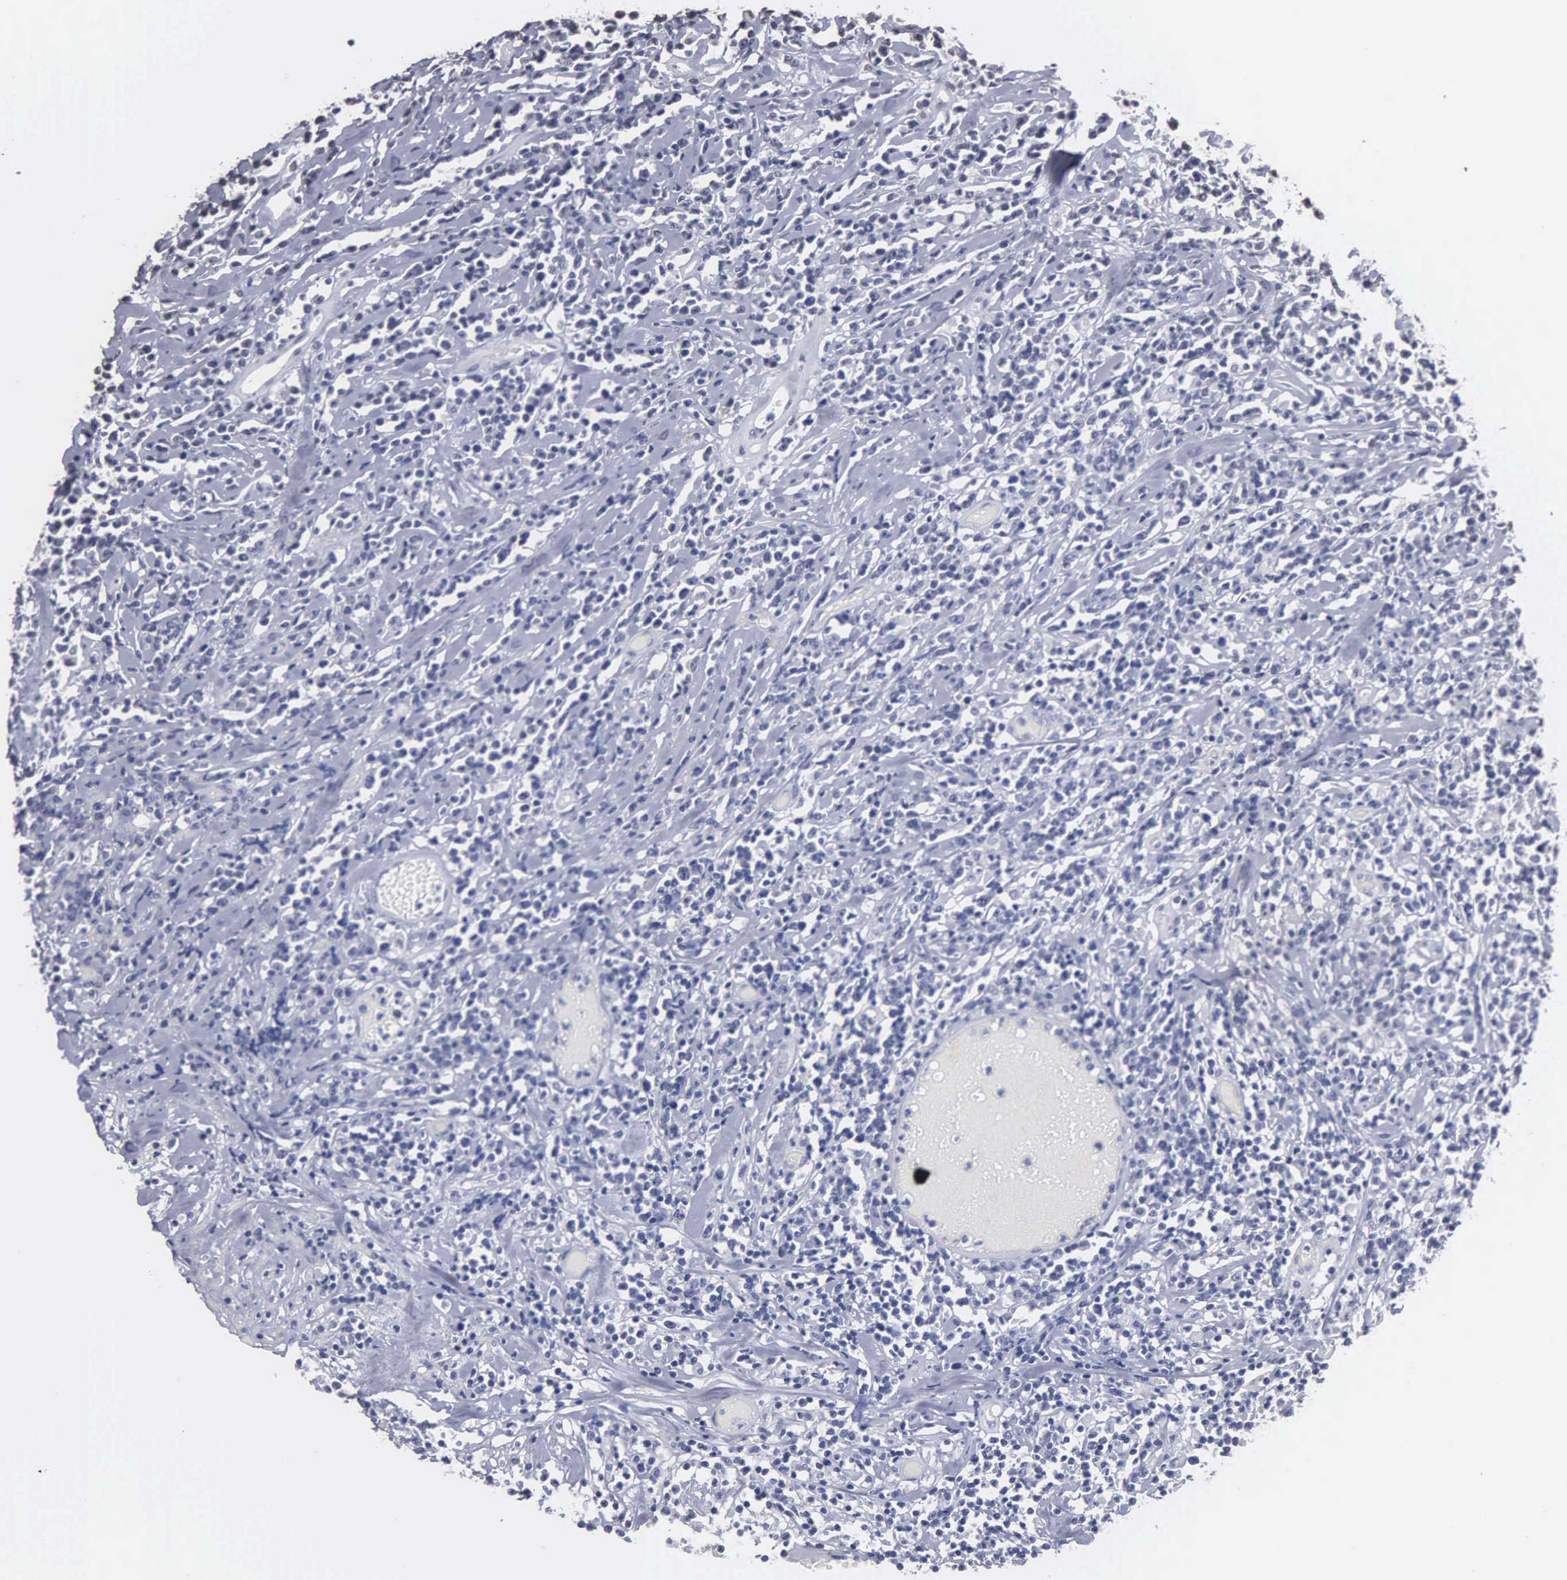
{"staining": {"intensity": "negative", "quantity": "none", "location": "none"}, "tissue": "lymphoma", "cell_type": "Tumor cells", "image_type": "cancer", "snomed": [{"axis": "morphology", "description": "Malignant lymphoma, non-Hodgkin's type, High grade"}, {"axis": "topography", "description": "Colon"}], "caption": "Lymphoma was stained to show a protein in brown. There is no significant positivity in tumor cells.", "gene": "UPB1", "patient": {"sex": "male", "age": 82}}